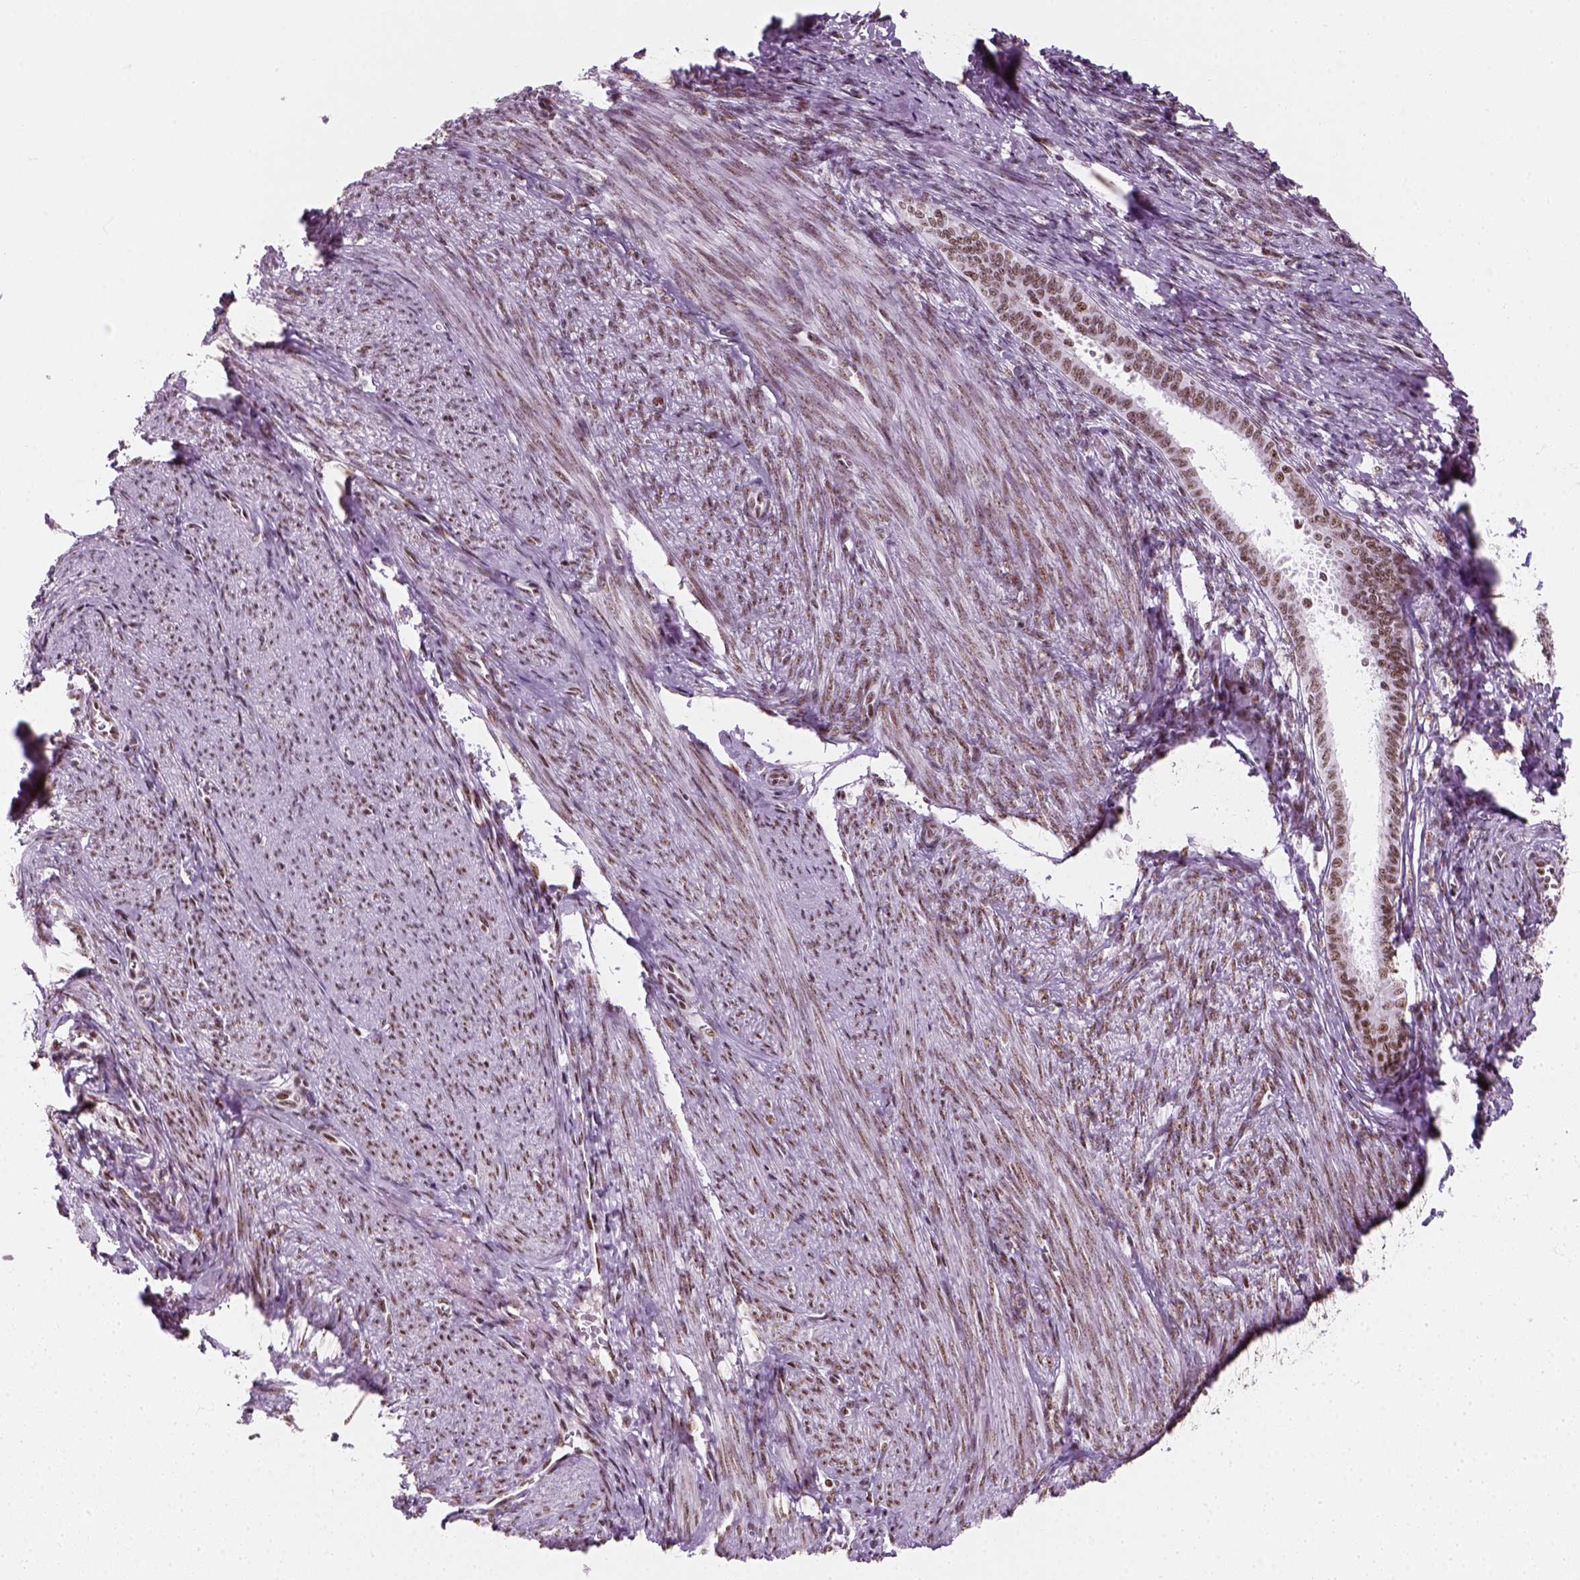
{"staining": {"intensity": "weak", "quantity": ">75%", "location": "nuclear"}, "tissue": "endometrial cancer", "cell_type": "Tumor cells", "image_type": "cancer", "snomed": [{"axis": "morphology", "description": "Adenocarcinoma, NOS"}, {"axis": "topography", "description": "Endometrium"}], "caption": "Adenocarcinoma (endometrial) tissue exhibits weak nuclear staining in about >75% of tumor cells Using DAB (3,3'-diaminobenzidine) (brown) and hematoxylin (blue) stains, captured at high magnification using brightfield microscopy.", "gene": "GTF2F1", "patient": {"sex": "female", "age": 58}}